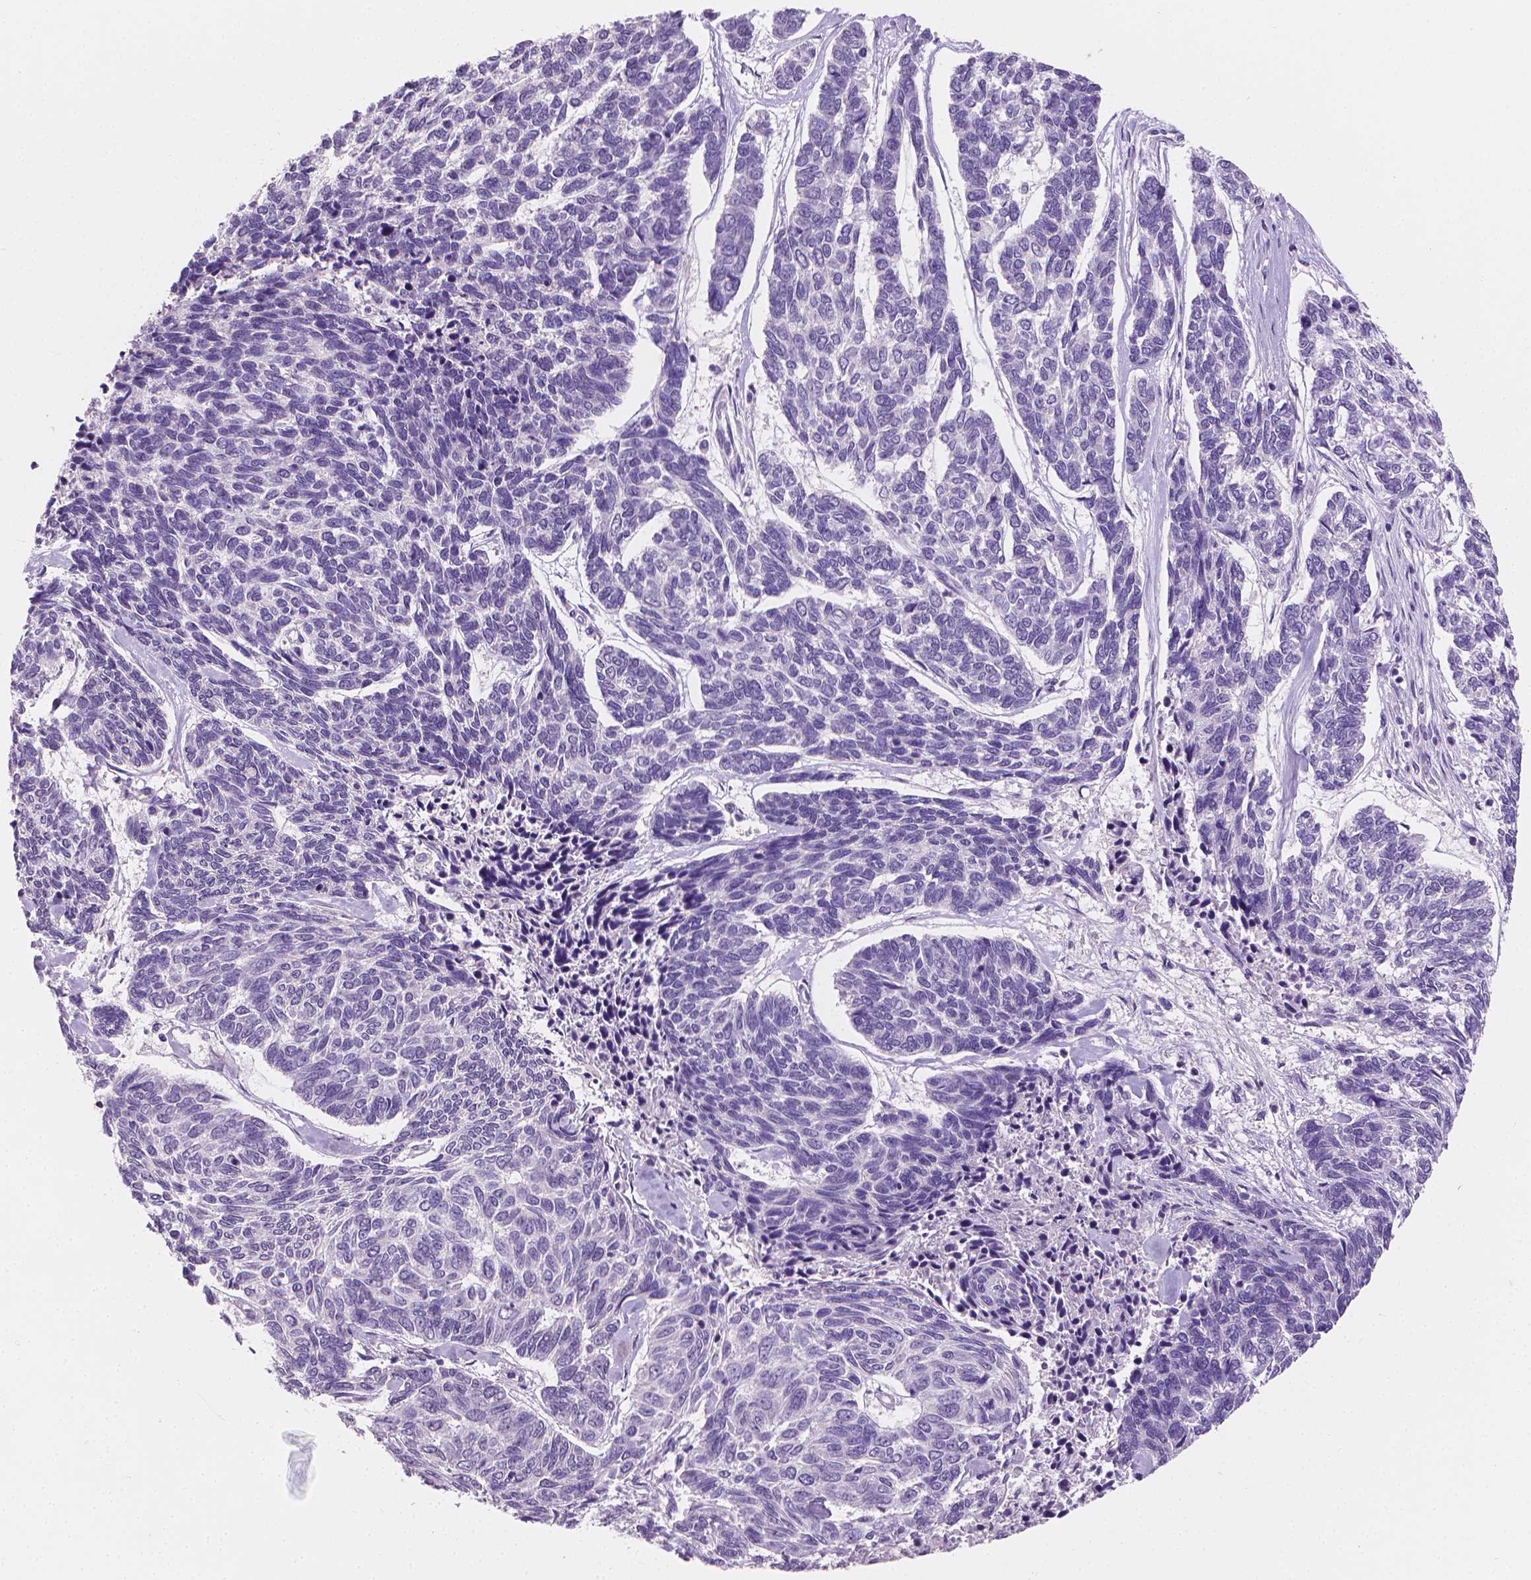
{"staining": {"intensity": "negative", "quantity": "none", "location": "none"}, "tissue": "skin cancer", "cell_type": "Tumor cells", "image_type": "cancer", "snomed": [{"axis": "morphology", "description": "Basal cell carcinoma"}, {"axis": "topography", "description": "Skin"}], "caption": "An IHC histopathology image of basal cell carcinoma (skin) is shown. There is no staining in tumor cells of basal cell carcinoma (skin).", "gene": "FASN", "patient": {"sex": "female", "age": 65}}